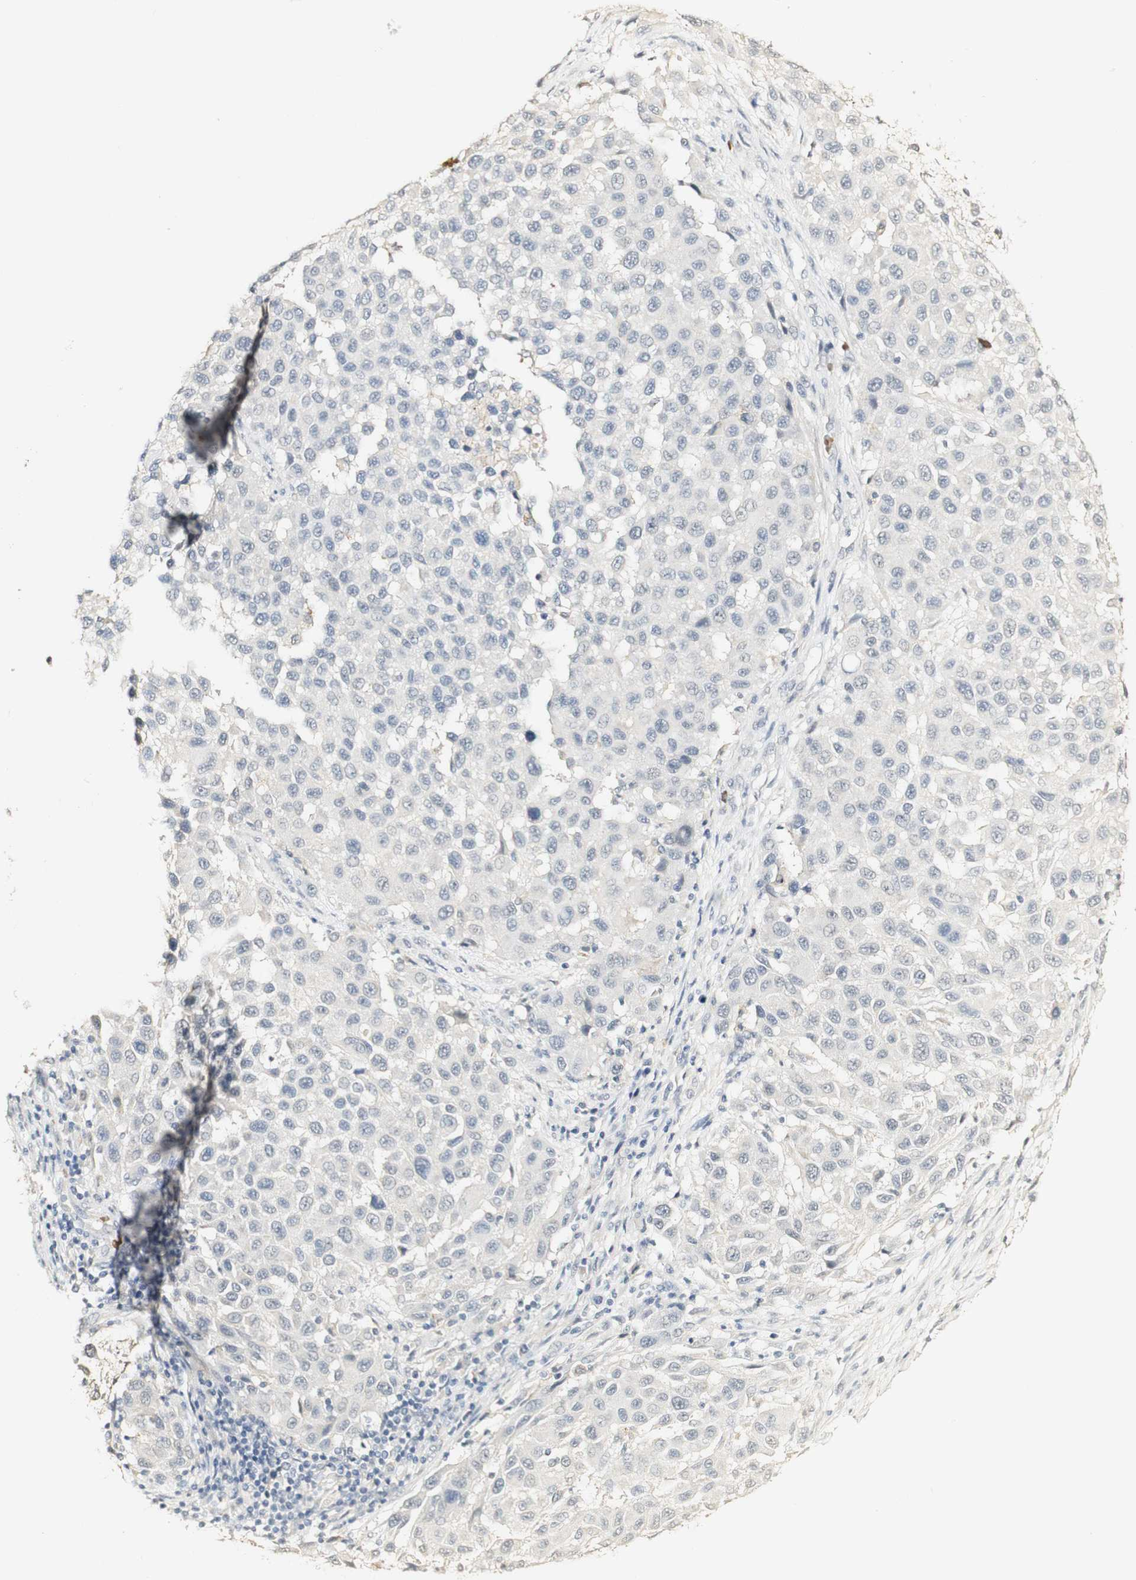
{"staining": {"intensity": "negative", "quantity": "none", "location": "none"}, "tissue": "melanoma", "cell_type": "Tumor cells", "image_type": "cancer", "snomed": [{"axis": "morphology", "description": "Malignant melanoma, Metastatic site"}, {"axis": "topography", "description": "Lymph node"}], "caption": "Protein analysis of malignant melanoma (metastatic site) shows no significant positivity in tumor cells. (Stains: DAB (3,3'-diaminobenzidine) immunohistochemistry with hematoxylin counter stain, Microscopy: brightfield microscopy at high magnification).", "gene": "SYT7", "patient": {"sex": "male", "age": 61}}